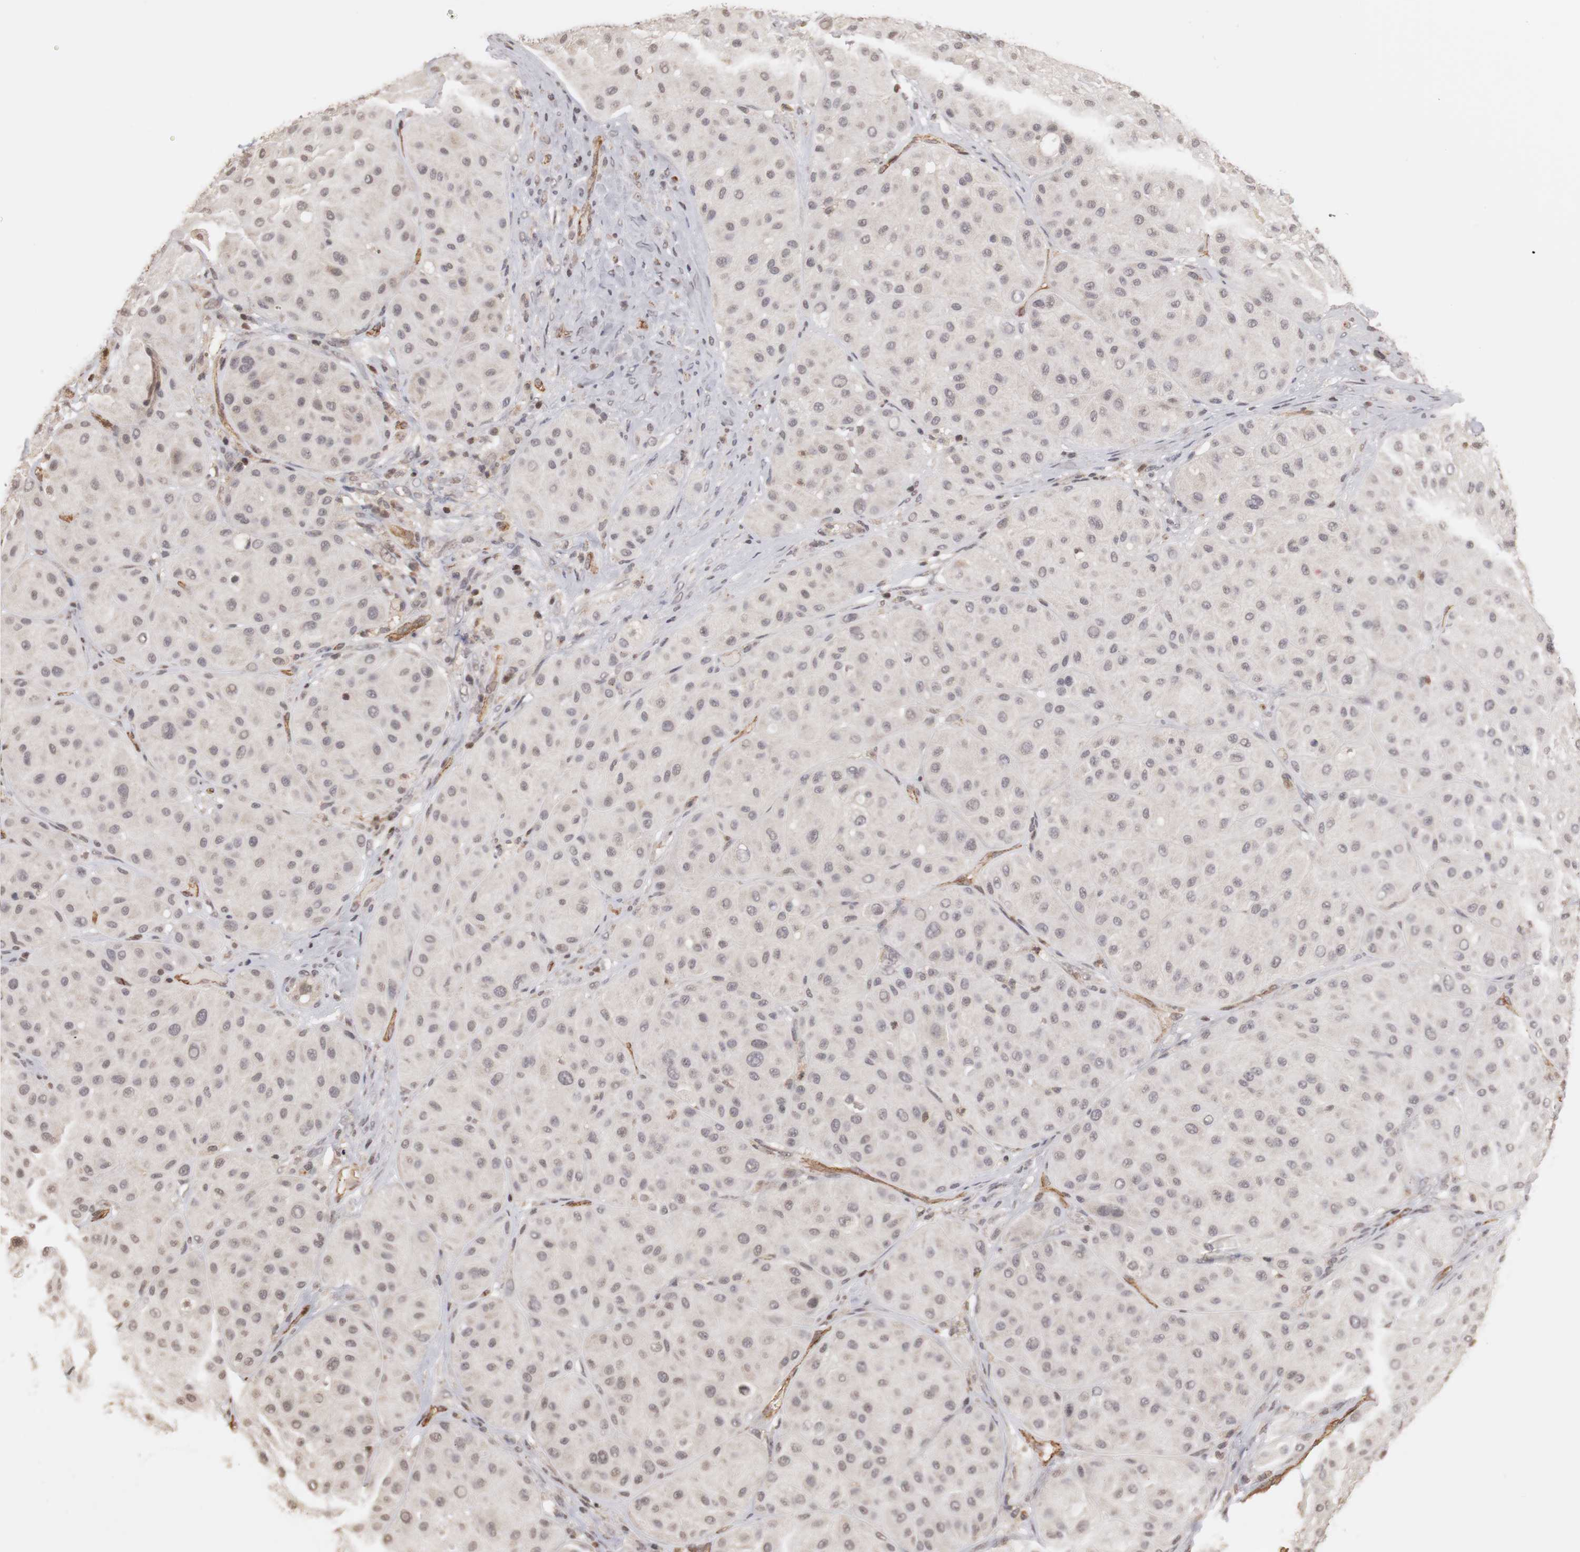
{"staining": {"intensity": "negative", "quantity": "none", "location": "none"}, "tissue": "melanoma", "cell_type": "Tumor cells", "image_type": "cancer", "snomed": [{"axis": "morphology", "description": "Normal tissue, NOS"}, {"axis": "morphology", "description": "Malignant melanoma, Metastatic site"}, {"axis": "topography", "description": "Skin"}], "caption": "The immunohistochemistry (IHC) histopathology image has no significant staining in tumor cells of melanoma tissue. (Immunohistochemistry (ihc), brightfield microscopy, high magnification).", "gene": "PLEKHA1", "patient": {"sex": "male", "age": 41}}